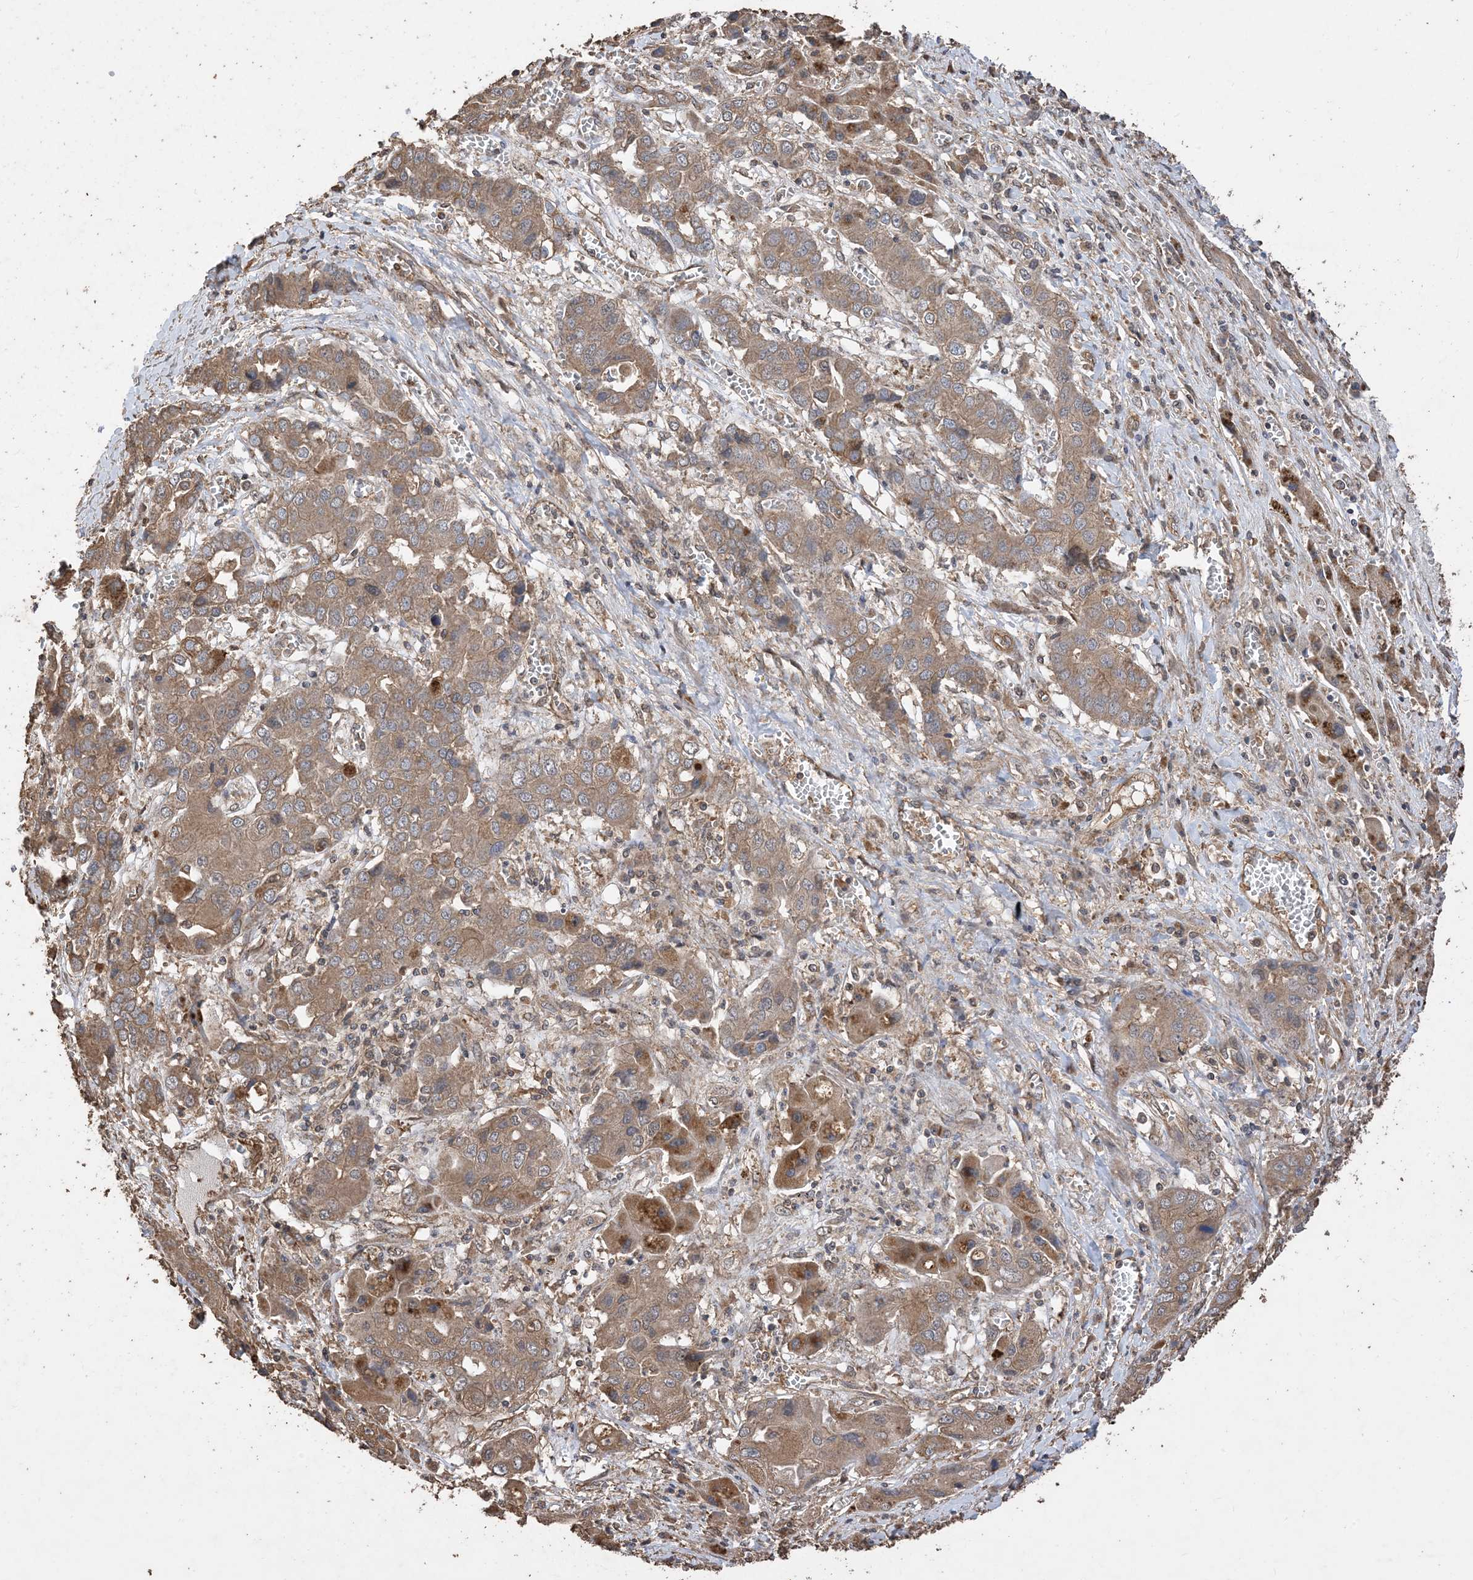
{"staining": {"intensity": "moderate", "quantity": ">75%", "location": "cytoplasmic/membranous"}, "tissue": "liver cancer", "cell_type": "Tumor cells", "image_type": "cancer", "snomed": [{"axis": "morphology", "description": "Cholangiocarcinoma"}, {"axis": "topography", "description": "Liver"}], "caption": "Brown immunohistochemical staining in human liver cholangiocarcinoma displays moderate cytoplasmic/membranous expression in about >75% of tumor cells. Using DAB (brown) and hematoxylin (blue) stains, captured at high magnification using brightfield microscopy.", "gene": "ZKSCAN5", "patient": {"sex": "male", "age": 67}}